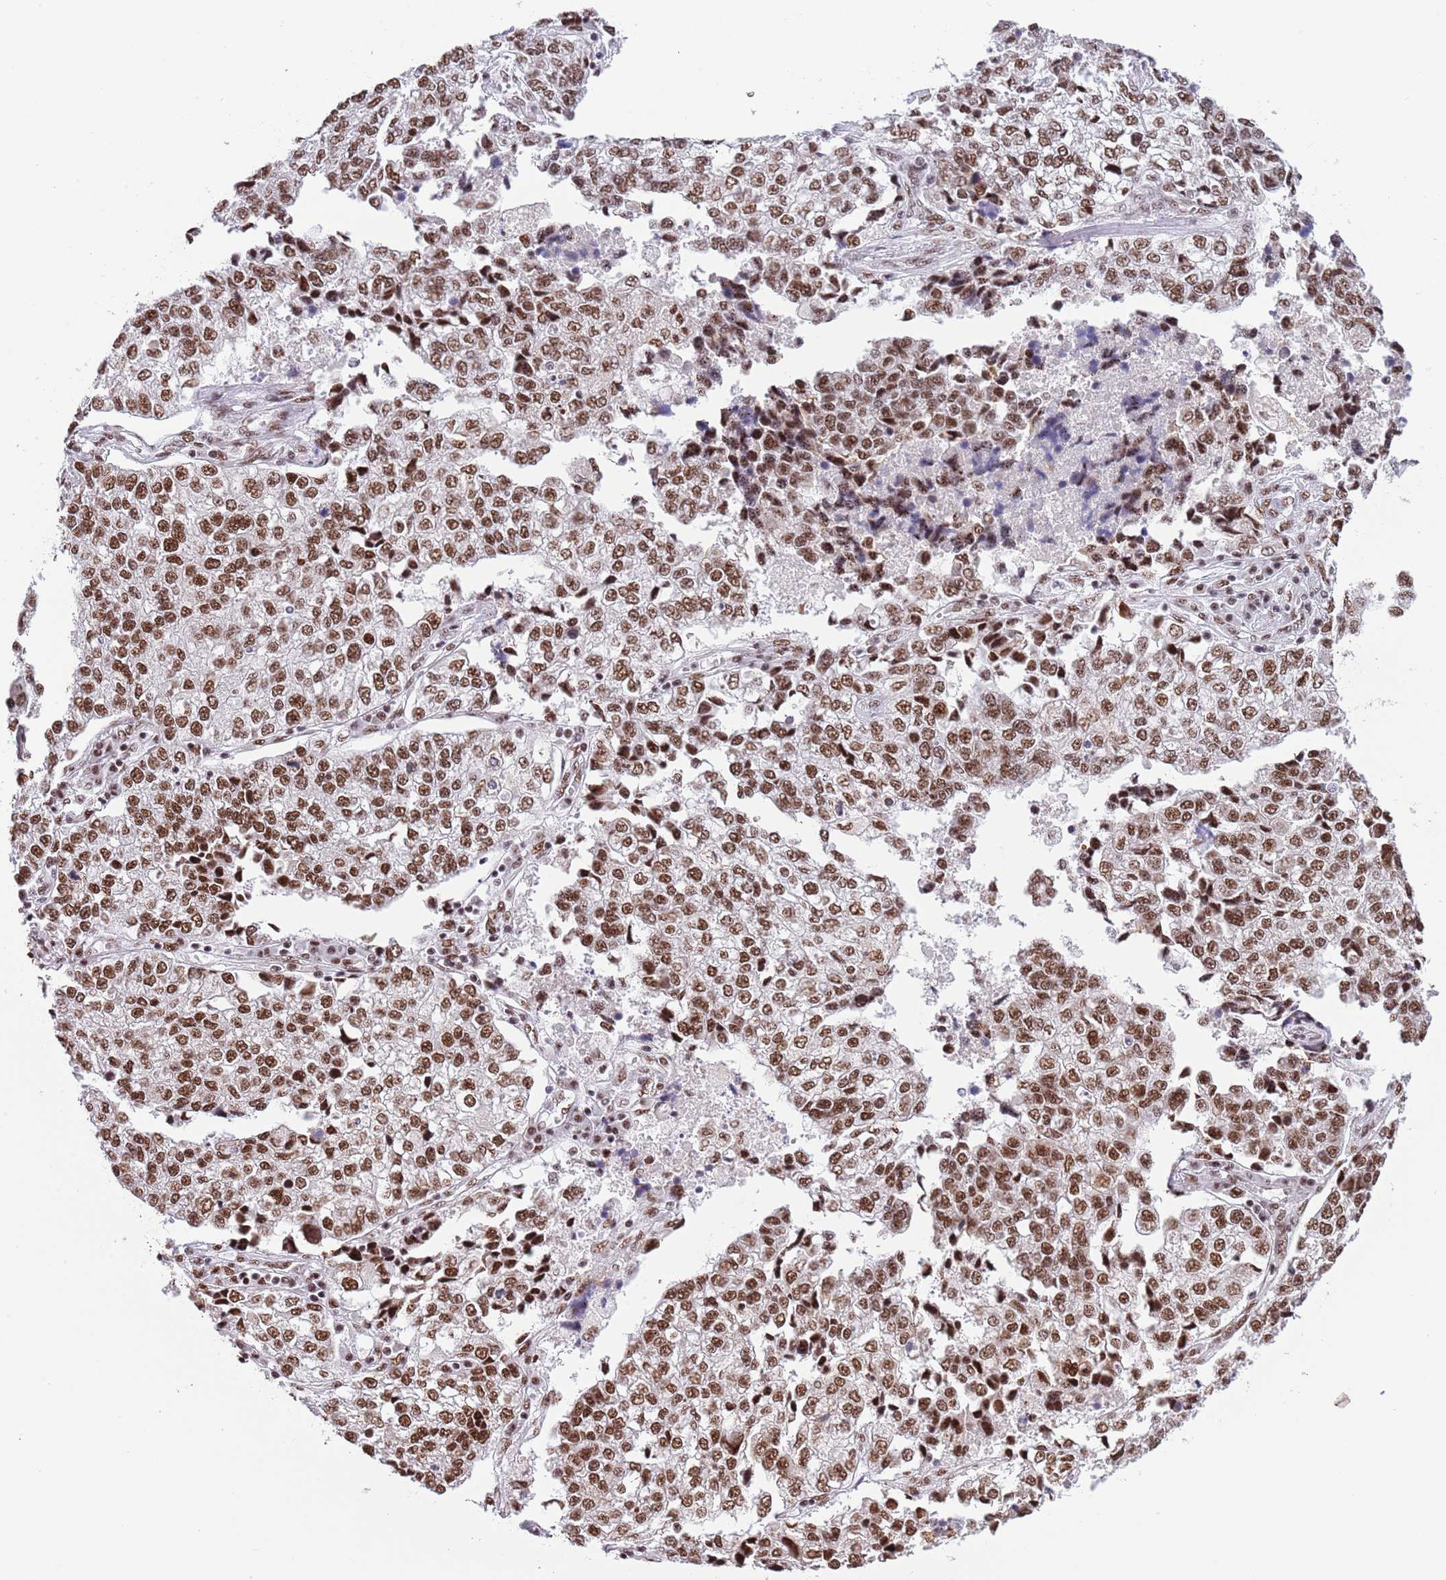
{"staining": {"intensity": "moderate", "quantity": ">75%", "location": "nuclear"}, "tissue": "lung cancer", "cell_type": "Tumor cells", "image_type": "cancer", "snomed": [{"axis": "morphology", "description": "Adenocarcinoma, NOS"}, {"axis": "topography", "description": "Lung"}], "caption": "About >75% of tumor cells in human adenocarcinoma (lung) reveal moderate nuclear protein positivity as visualized by brown immunohistochemical staining.", "gene": "SF3A2", "patient": {"sex": "male", "age": 49}}